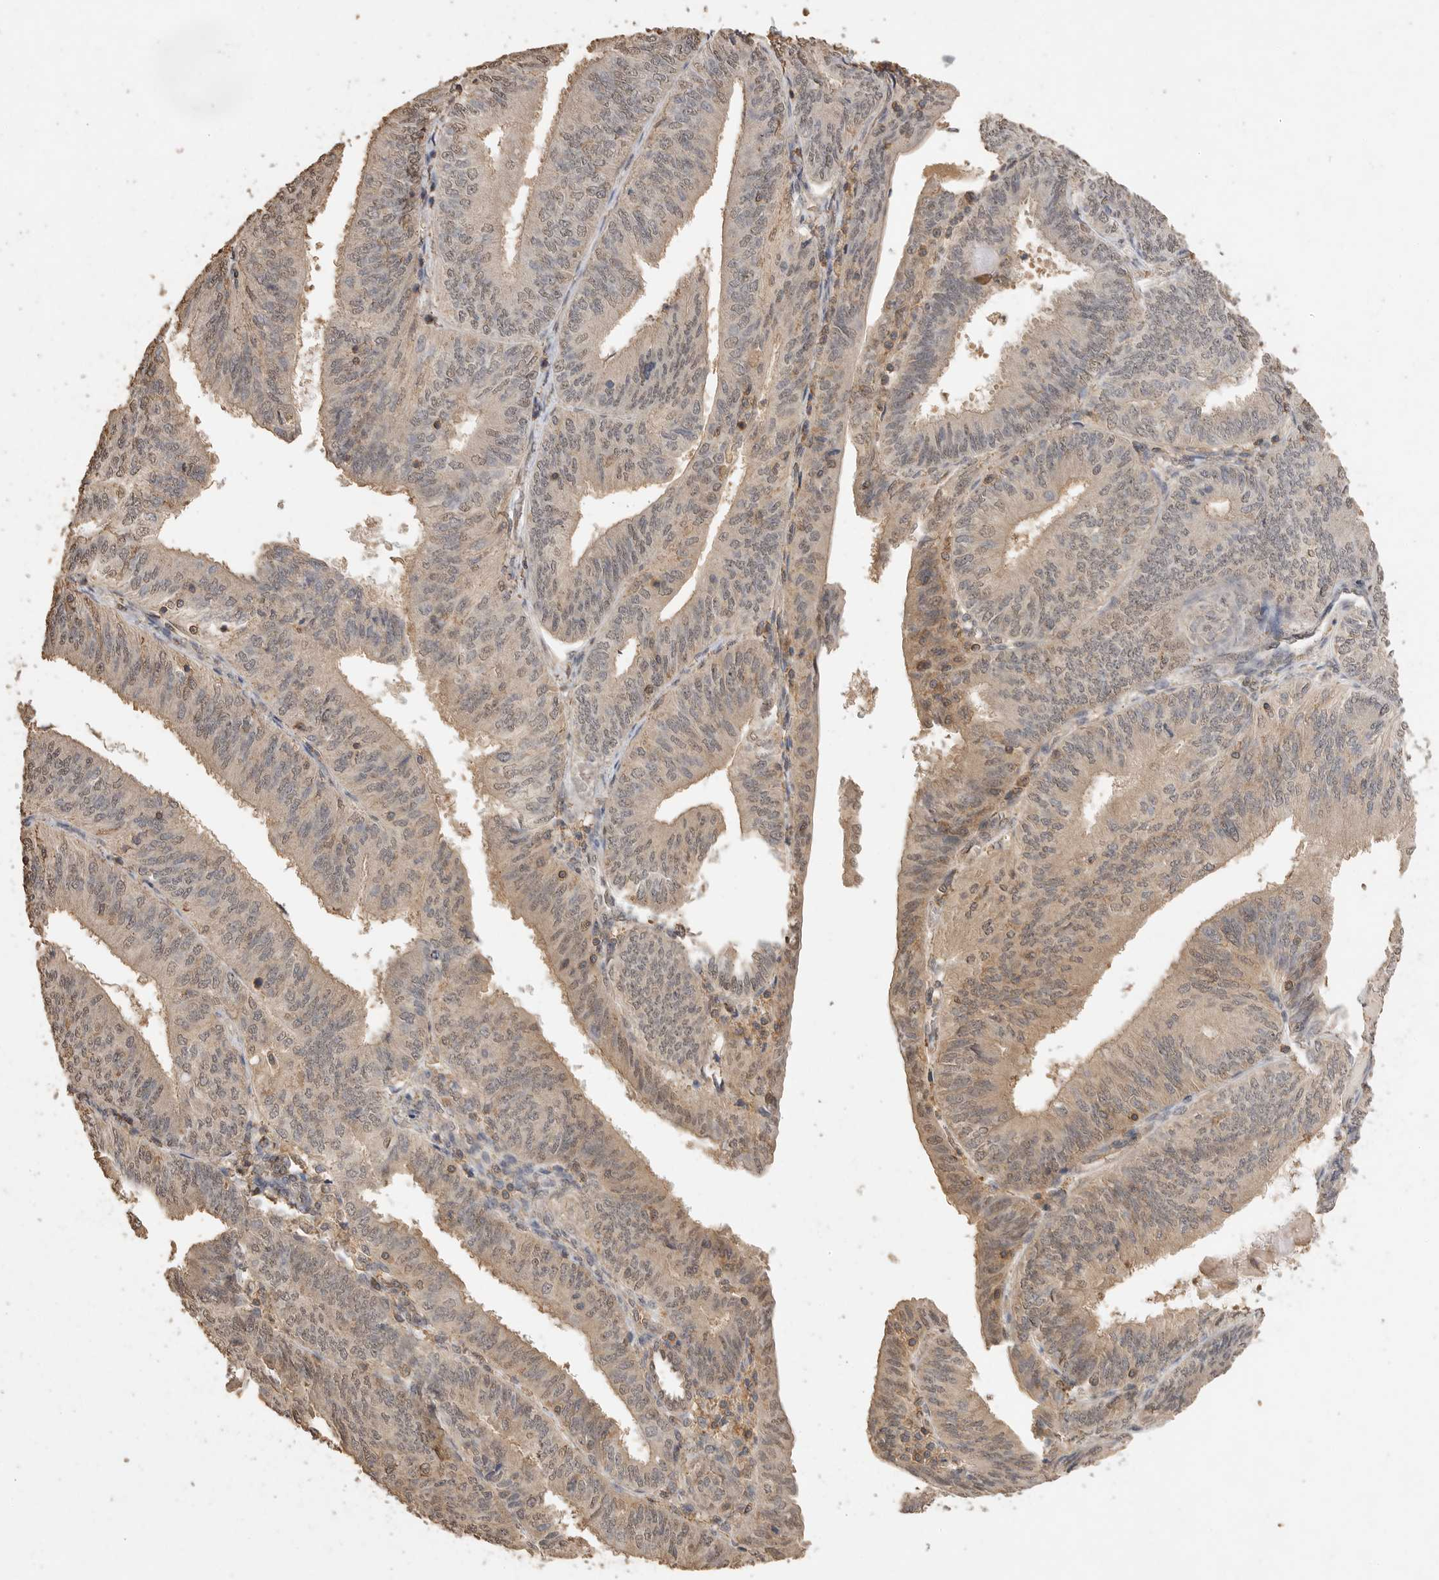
{"staining": {"intensity": "weak", "quantity": "25%-75%", "location": "cytoplasmic/membranous,nuclear"}, "tissue": "endometrial cancer", "cell_type": "Tumor cells", "image_type": "cancer", "snomed": [{"axis": "morphology", "description": "Adenocarcinoma, NOS"}, {"axis": "topography", "description": "Endometrium"}], "caption": "The micrograph demonstrates a brown stain indicating the presence of a protein in the cytoplasmic/membranous and nuclear of tumor cells in endometrial cancer (adenocarcinoma).", "gene": "MAP2K1", "patient": {"sex": "female", "age": 58}}